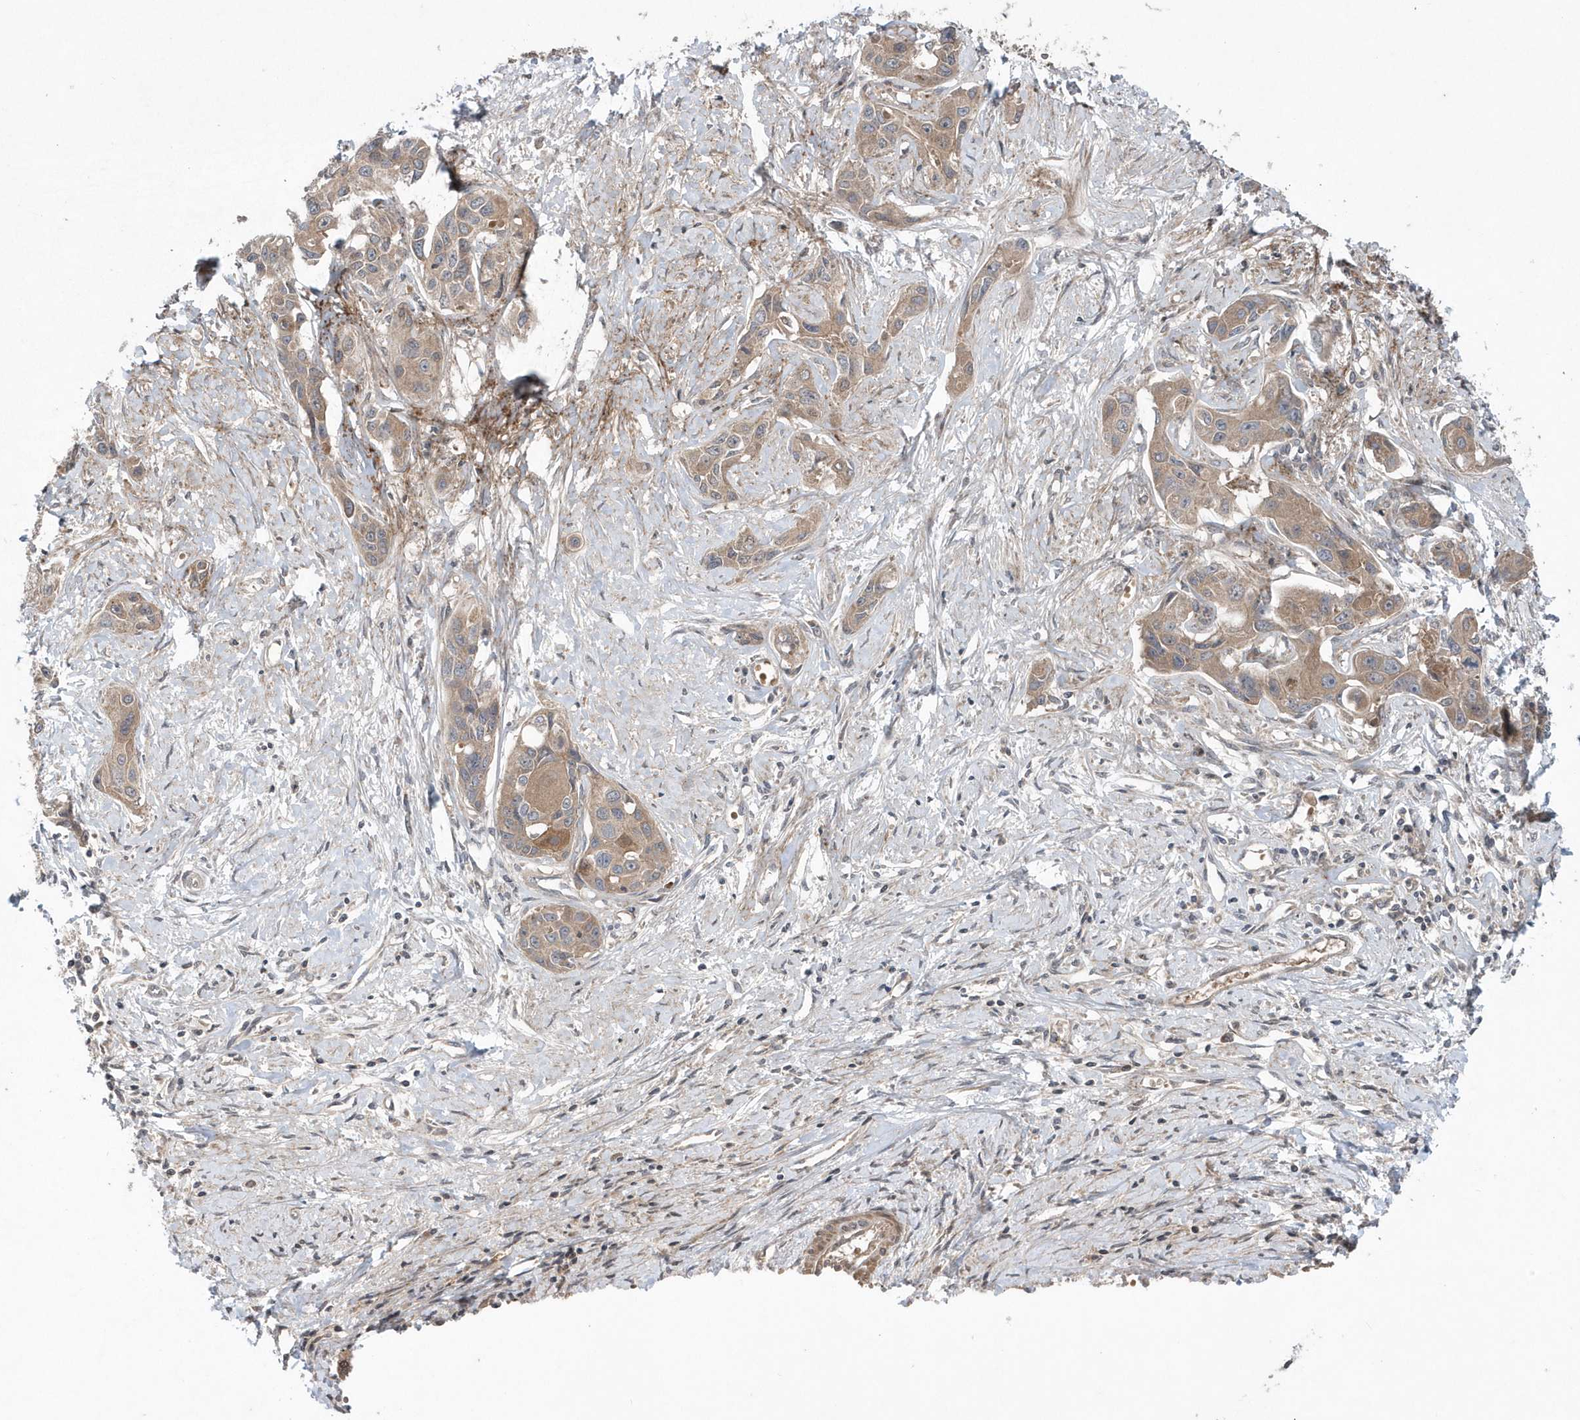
{"staining": {"intensity": "moderate", "quantity": "<25%", "location": "cytoplasmic/membranous"}, "tissue": "liver cancer", "cell_type": "Tumor cells", "image_type": "cancer", "snomed": [{"axis": "morphology", "description": "Cholangiocarcinoma"}, {"axis": "topography", "description": "Liver"}], "caption": "Immunohistochemistry (IHC) image of cholangiocarcinoma (liver) stained for a protein (brown), which displays low levels of moderate cytoplasmic/membranous expression in about <25% of tumor cells.", "gene": "HMGCS1", "patient": {"sex": "male", "age": 59}}